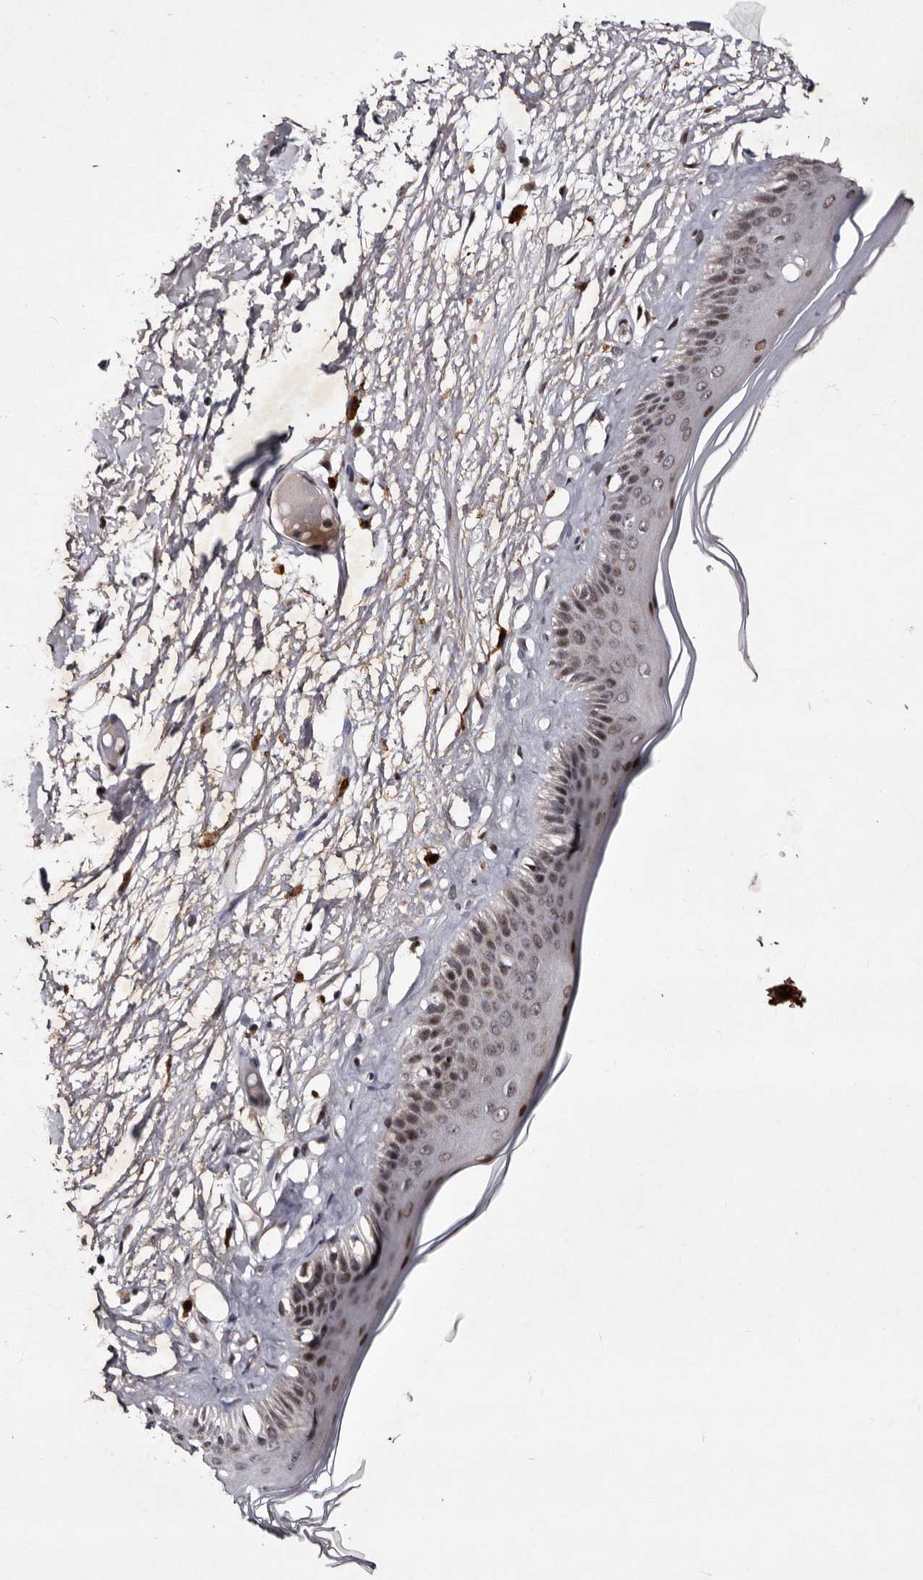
{"staining": {"intensity": "moderate", "quantity": "25%-75%", "location": "nuclear"}, "tissue": "skin", "cell_type": "Epidermal cells", "image_type": "normal", "snomed": [{"axis": "morphology", "description": "Normal tissue, NOS"}, {"axis": "topography", "description": "Vulva"}], "caption": "Brown immunohistochemical staining in benign human skin displays moderate nuclear expression in about 25%-75% of epidermal cells. Nuclei are stained in blue.", "gene": "TNKS", "patient": {"sex": "female", "age": 73}}